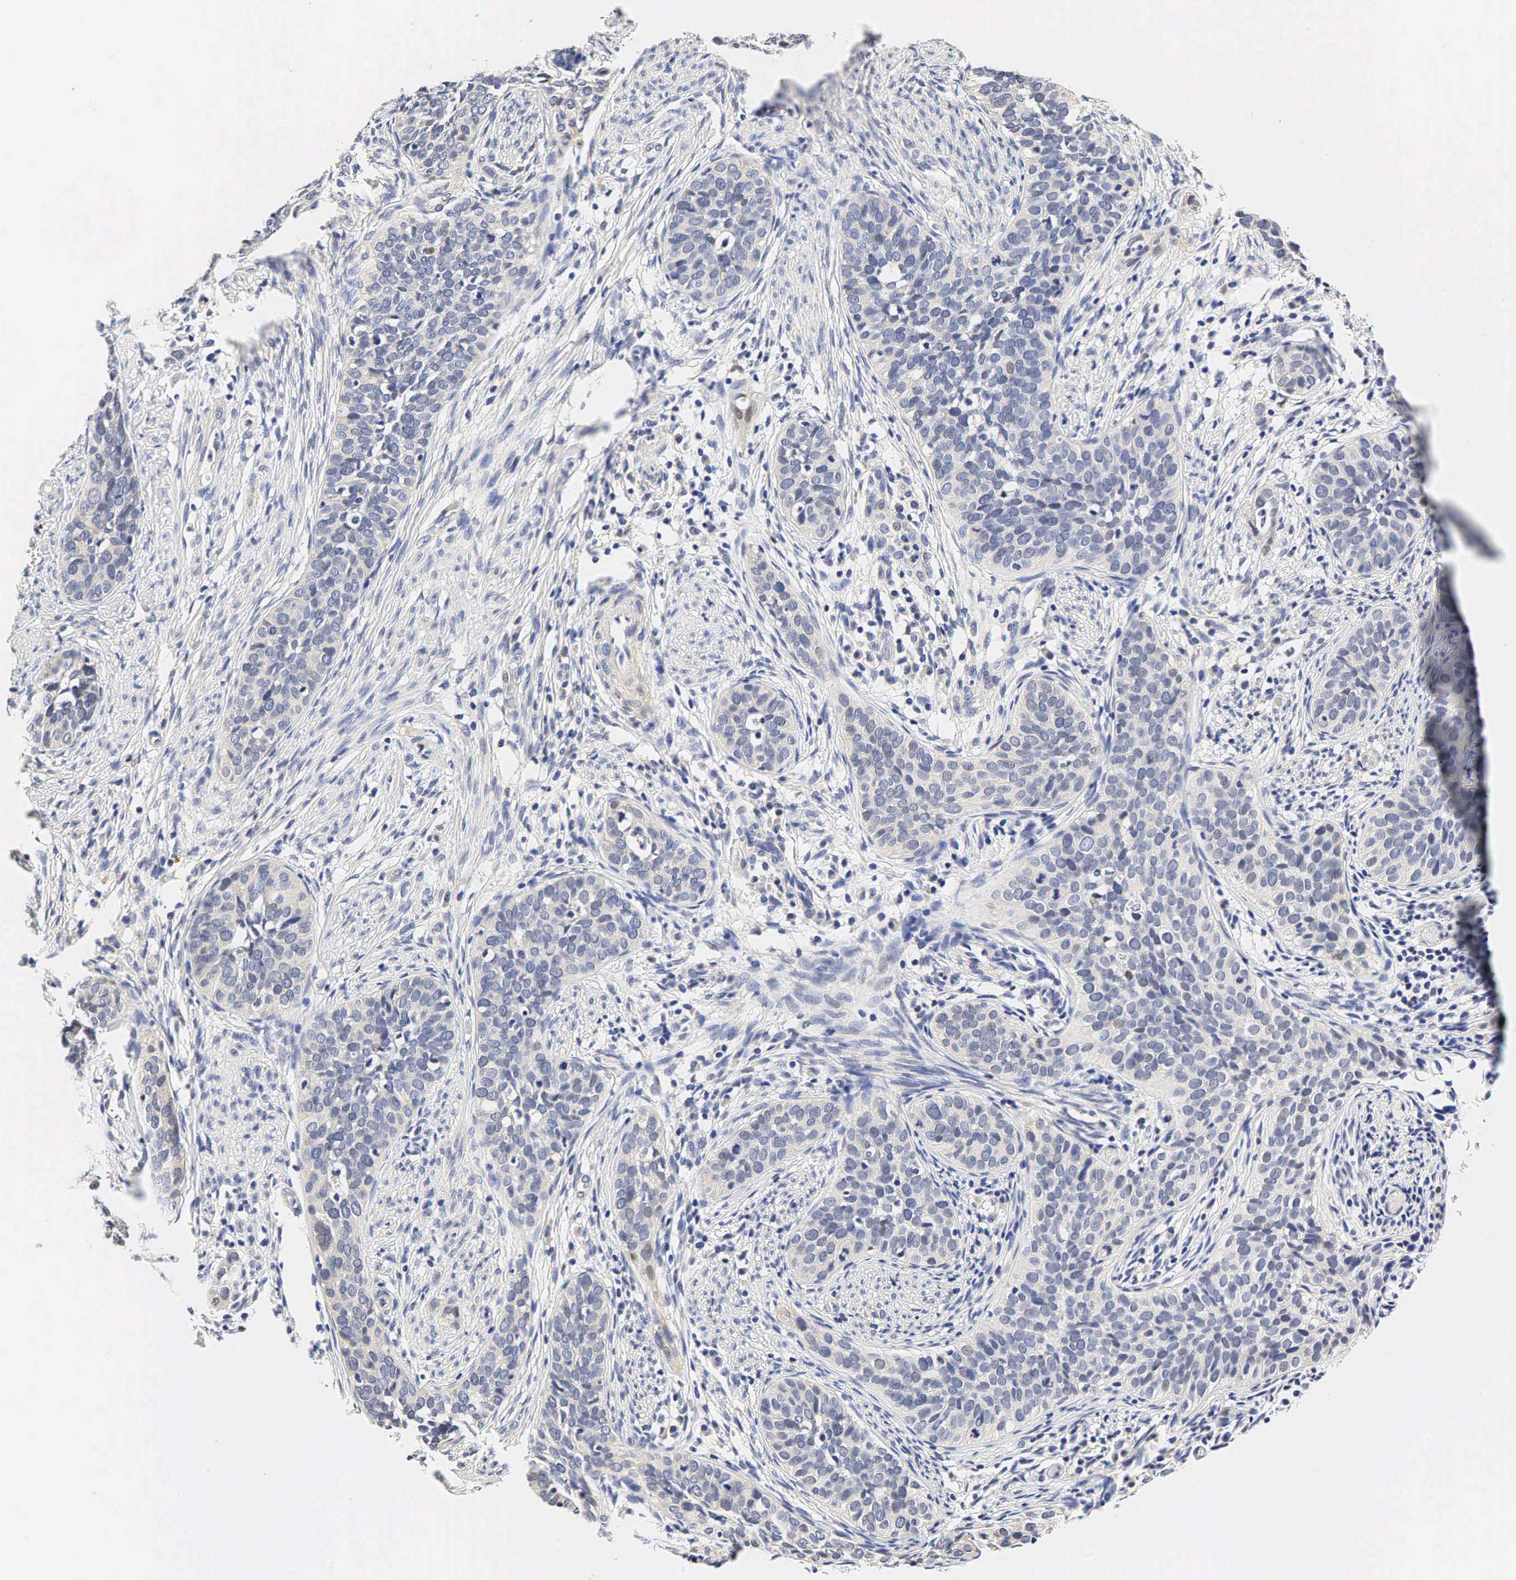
{"staining": {"intensity": "negative", "quantity": "none", "location": "none"}, "tissue": "cervical cancer", "cell_type": "Tumor cells", "image_type": "cancer", "snomed": [{"axis": "morphology", "description": "Squamous cell carcinoma, NOS"}, {"axis": "topography", "description": "Cervix"}], "caption": "Tumor cells show no significant staining in cervical cancer (squamous cell carcinoma).", "gene": "CCND1", "patient": {"sex": "female", "age": 31}}